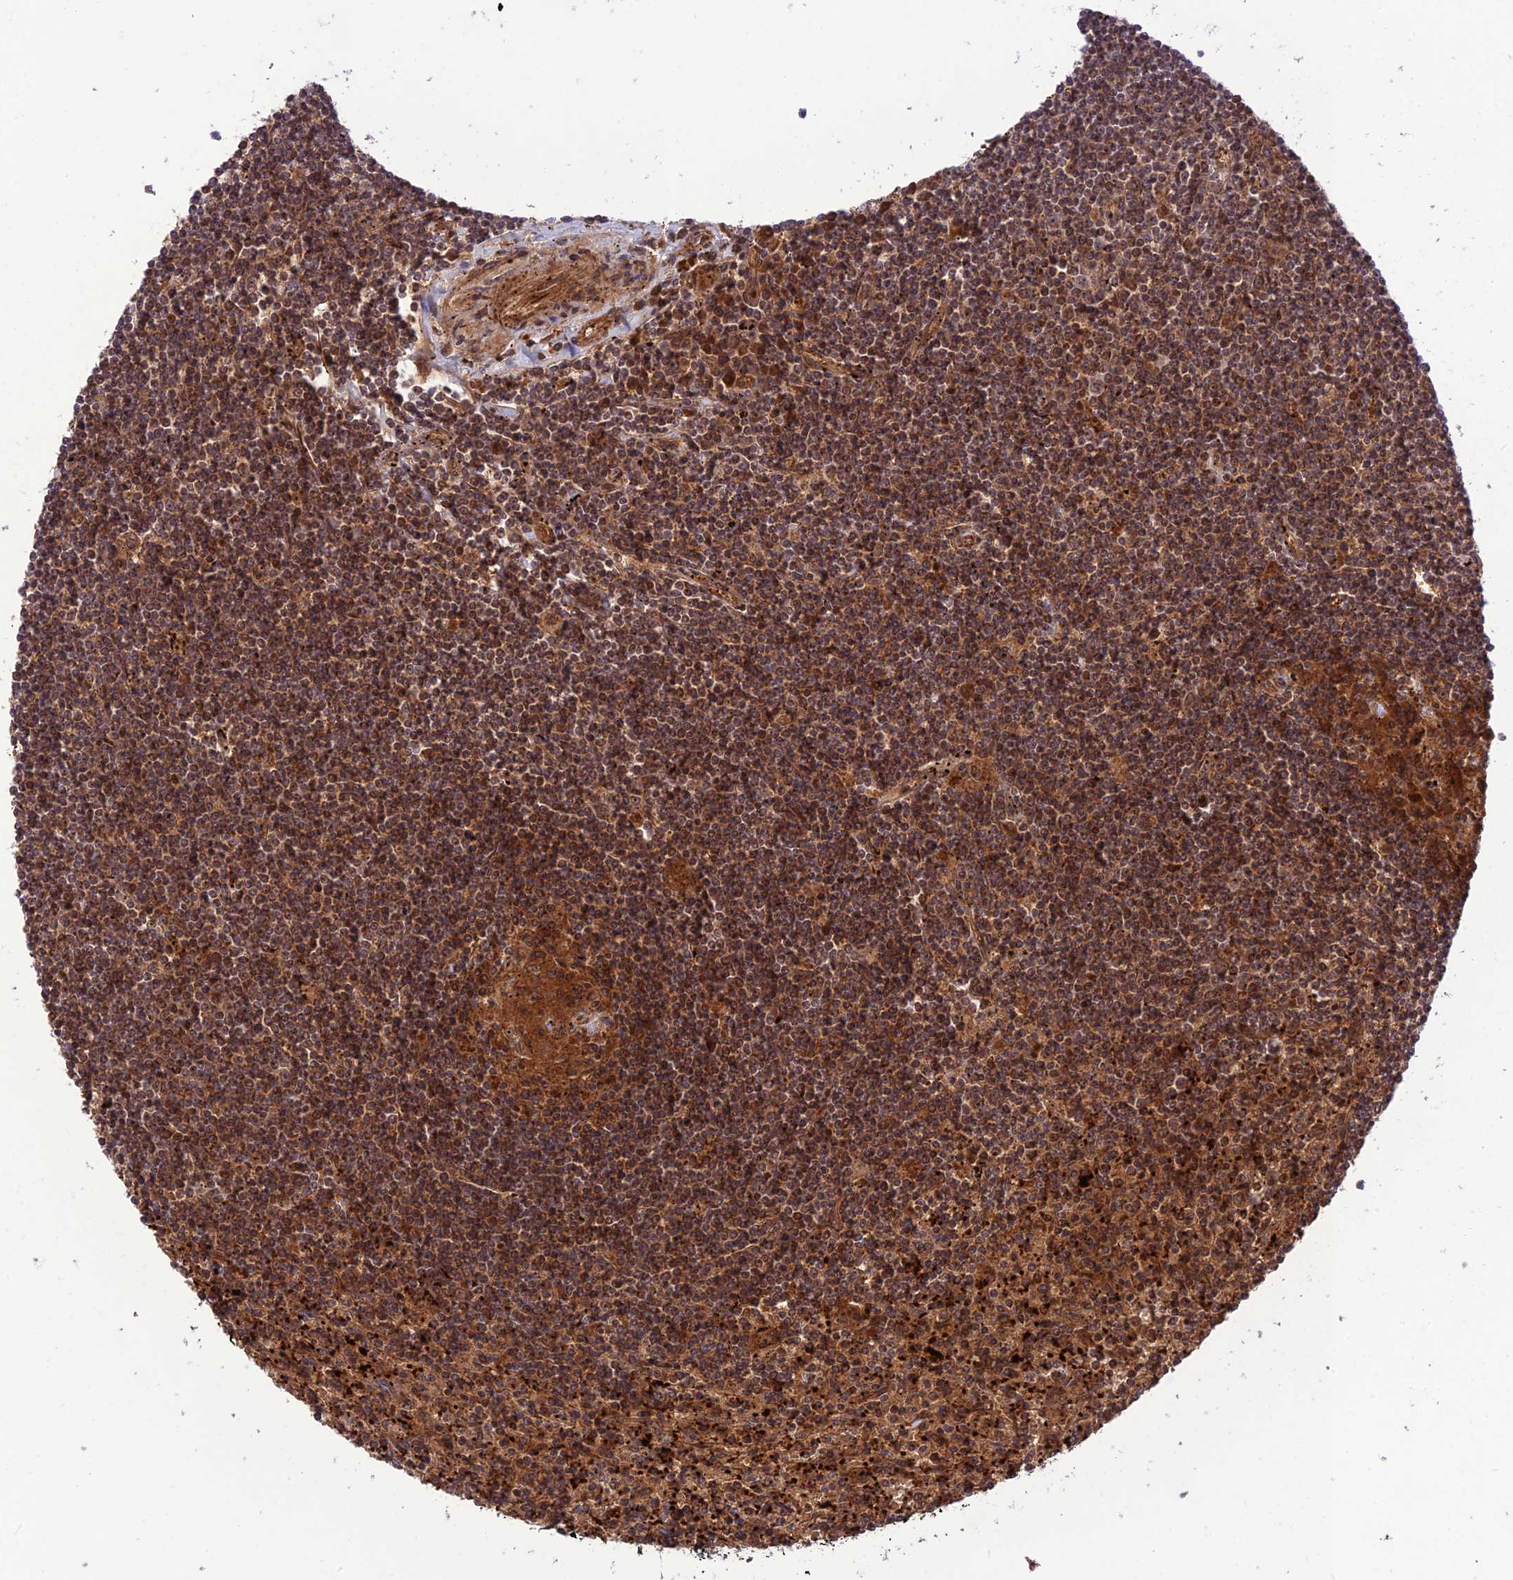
{"staining": {"intensity": "moderate", "quantity": ">75%", "location": "cytoplasmic/membranous,nuclear"}, "tissue": "lymphoma", "cell_type": "Tumor cells", "image_type": "cancer", "snomed": [{"axis": "morphology", "description": "Malignant lymphoma, non-Hodgkin's type, Low grade"}, {"axis": "topography", "description": "Spleen"}], "caption": "This micrograph displays IHC staining of low-grade malignant lymphoma, non-Hodgkin's type, with medium moderate cytoplasmic/membranous and nuclear staining in about >75% of tumor cells.", "gene": "NDUFC1", "patient": {"sex": "male", "age": 76}}